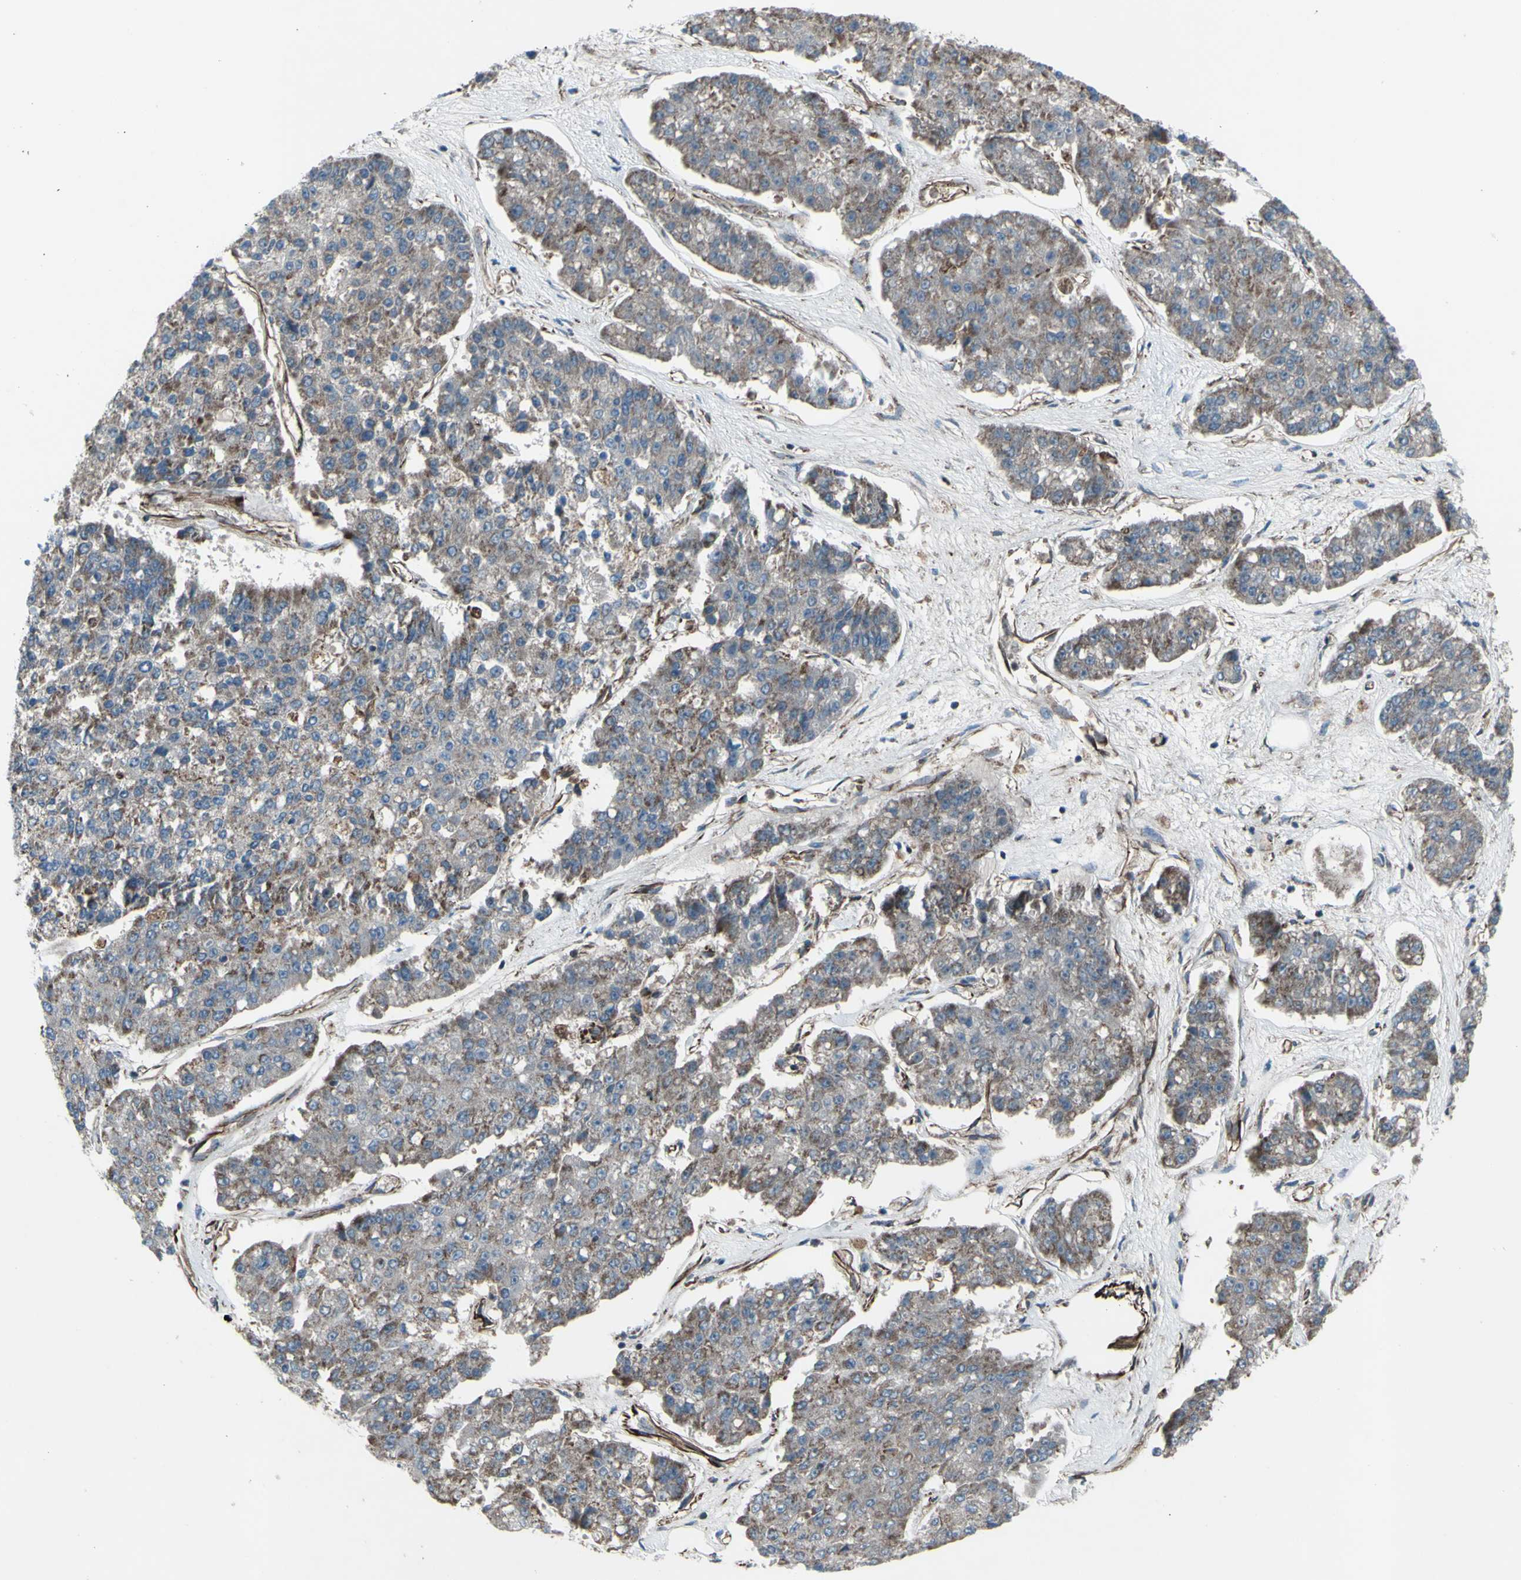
{"staining": {"intensity": "weak", "quantity": ">75%", "location": "cytoplasmic/membranous"}, "tissue": "pancreatic cancer", "cell_type": "Tumor cells", "image_type": "cancer", "snomed": [{"axis": "morphology", "description": "Adenocarcinoma, NOS"}, {"axis": "topography", "description": "Pancreas"}], "caption": "The micrograph exhibits immunohistochemical staining of pancreatic adenocarcinoma. There is weak cytoplasmic/membranous staining is present in approximately >75% of tumor cells. Using DAB (brown) and hematoxylin (blue) stains, captured at high magnification using brightfield microscopy.", "gene": "EMC7", "patient": {"sex": "male", "age": 50}}